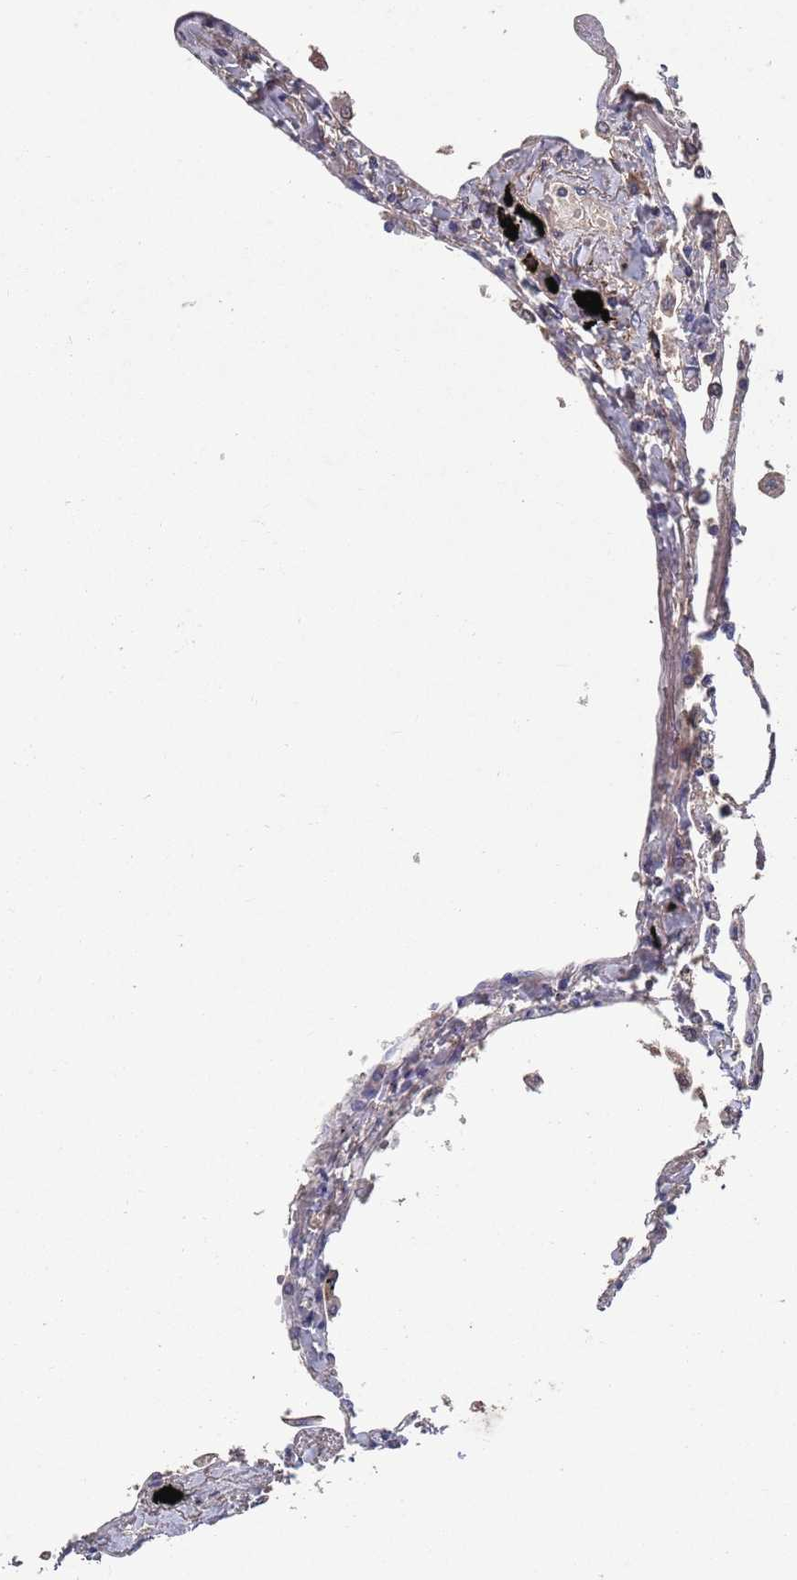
{"staining": {"intensity": "negative", "quantity": "none", "location": "none"}, "tissue": "lung", "cell_type": "Alveolar cells", "image_type": "normal", "snomed": [{"axis": "morphology", "description": "Normal tissue, NOS"}, {"axis": "topography", "description": "Lung"}], "caption": "Image shows no significant protein positivity in alveolar cells of unremarkable lung. The staining is performed using DAB brown chromogen with nuclei counter-stained in using hematoxylin.", "gene": "BTBD18", "patient": {"sex": "female", "age": 67}}